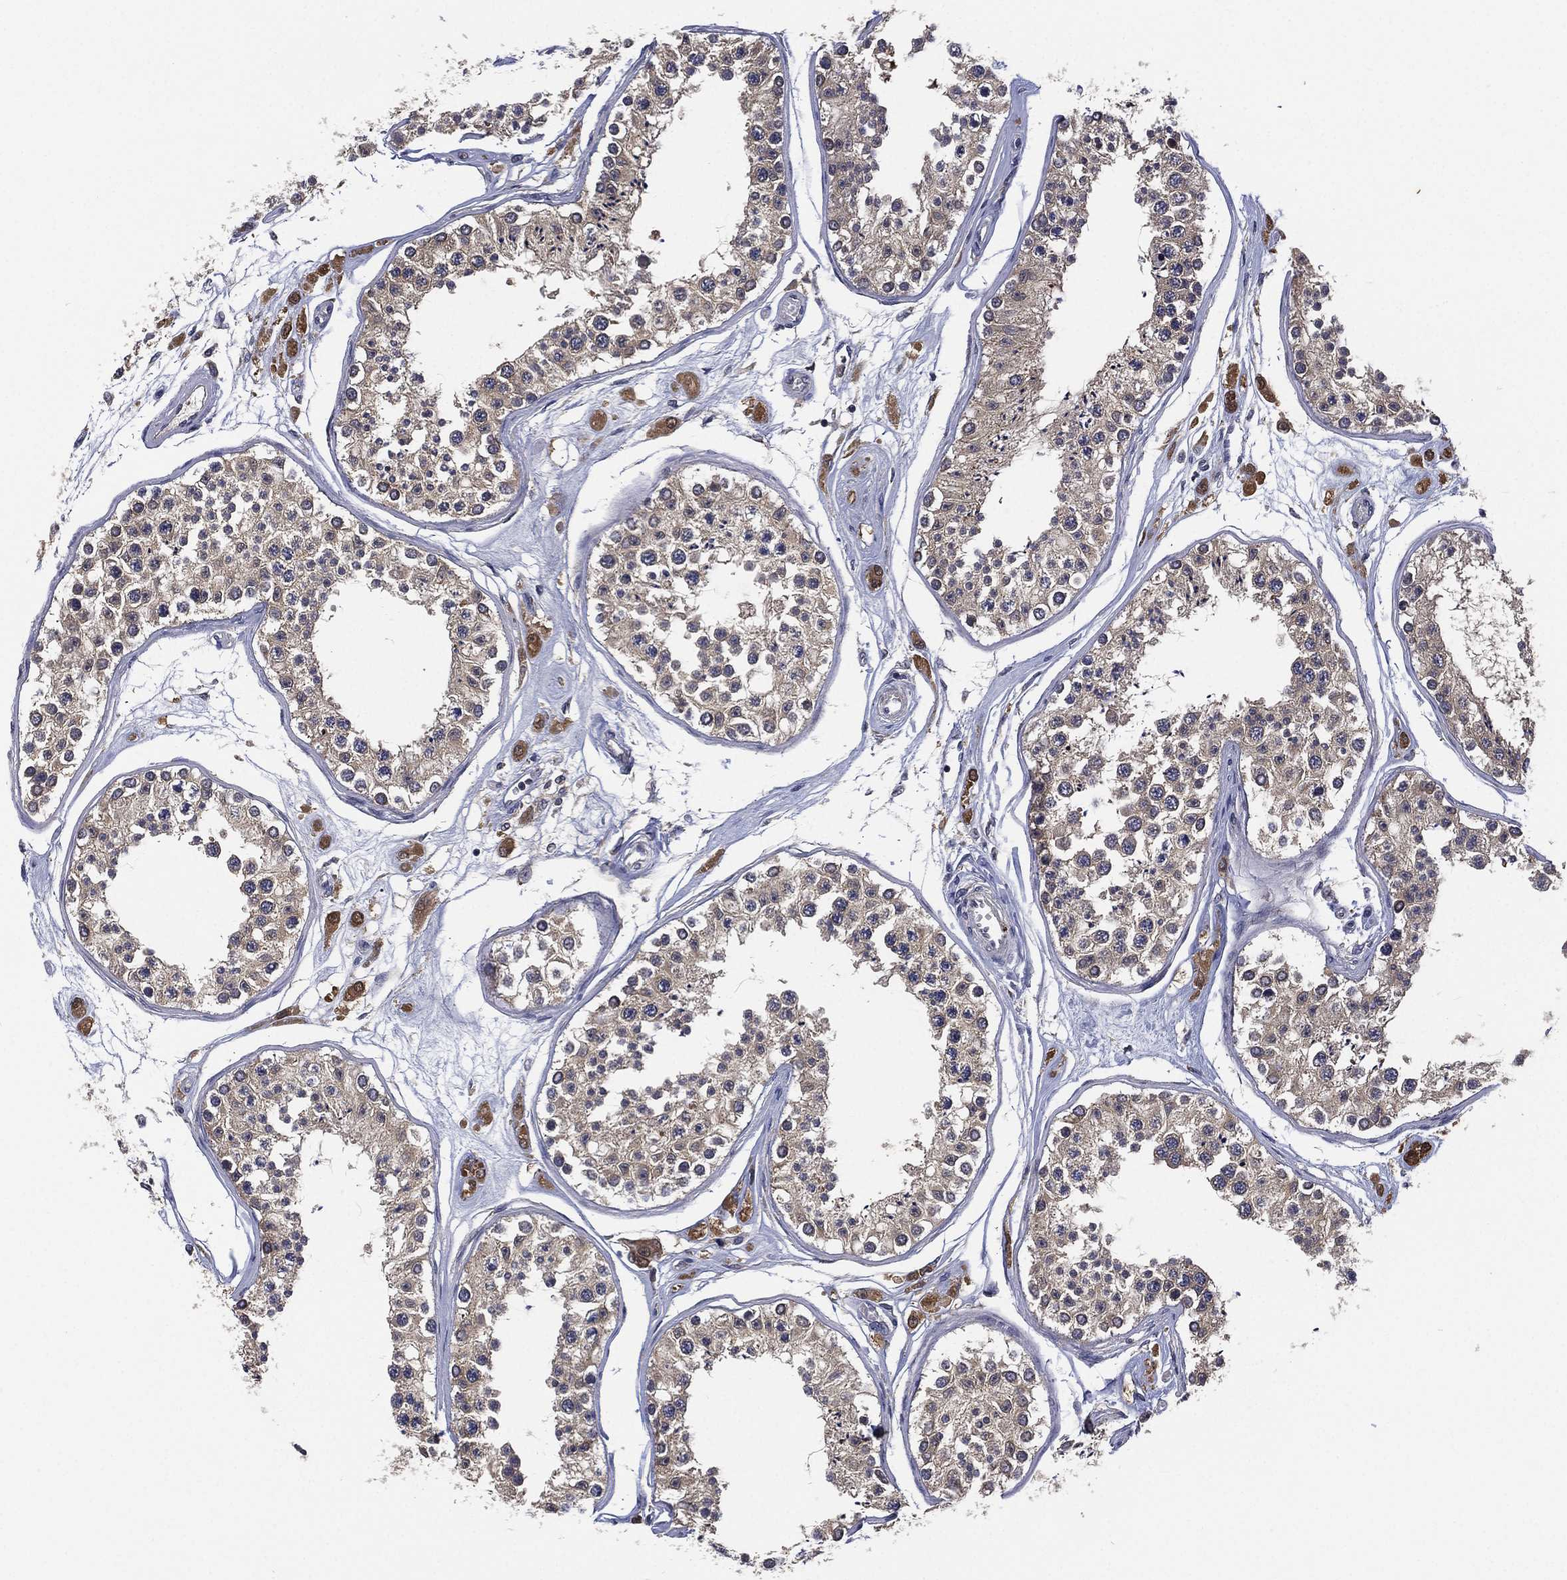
{"staining": {"intensity": "negative", "quantity": "none", "location": "none"}, "tissue": "testis", "cell_type": "Cells in seminiferous ducts", "image_type": "normal", "snomed": [{"axis": "morphology", "description": "Normal tissue, NOS"}, {"axis": "topography", "description": "Testis"}], "caption": "High magnification brightfield microscopy of unremarkable testis stained with DAB (brown) and counterstained with hematoxylin (blue): cells in seminiferous ducts show no significant positivity. (DAB (3,3'-diaminobenzidine) IHC, high magnification).", "gene": "SELENOO", "patient": {"sex": "male", "age": 25}}